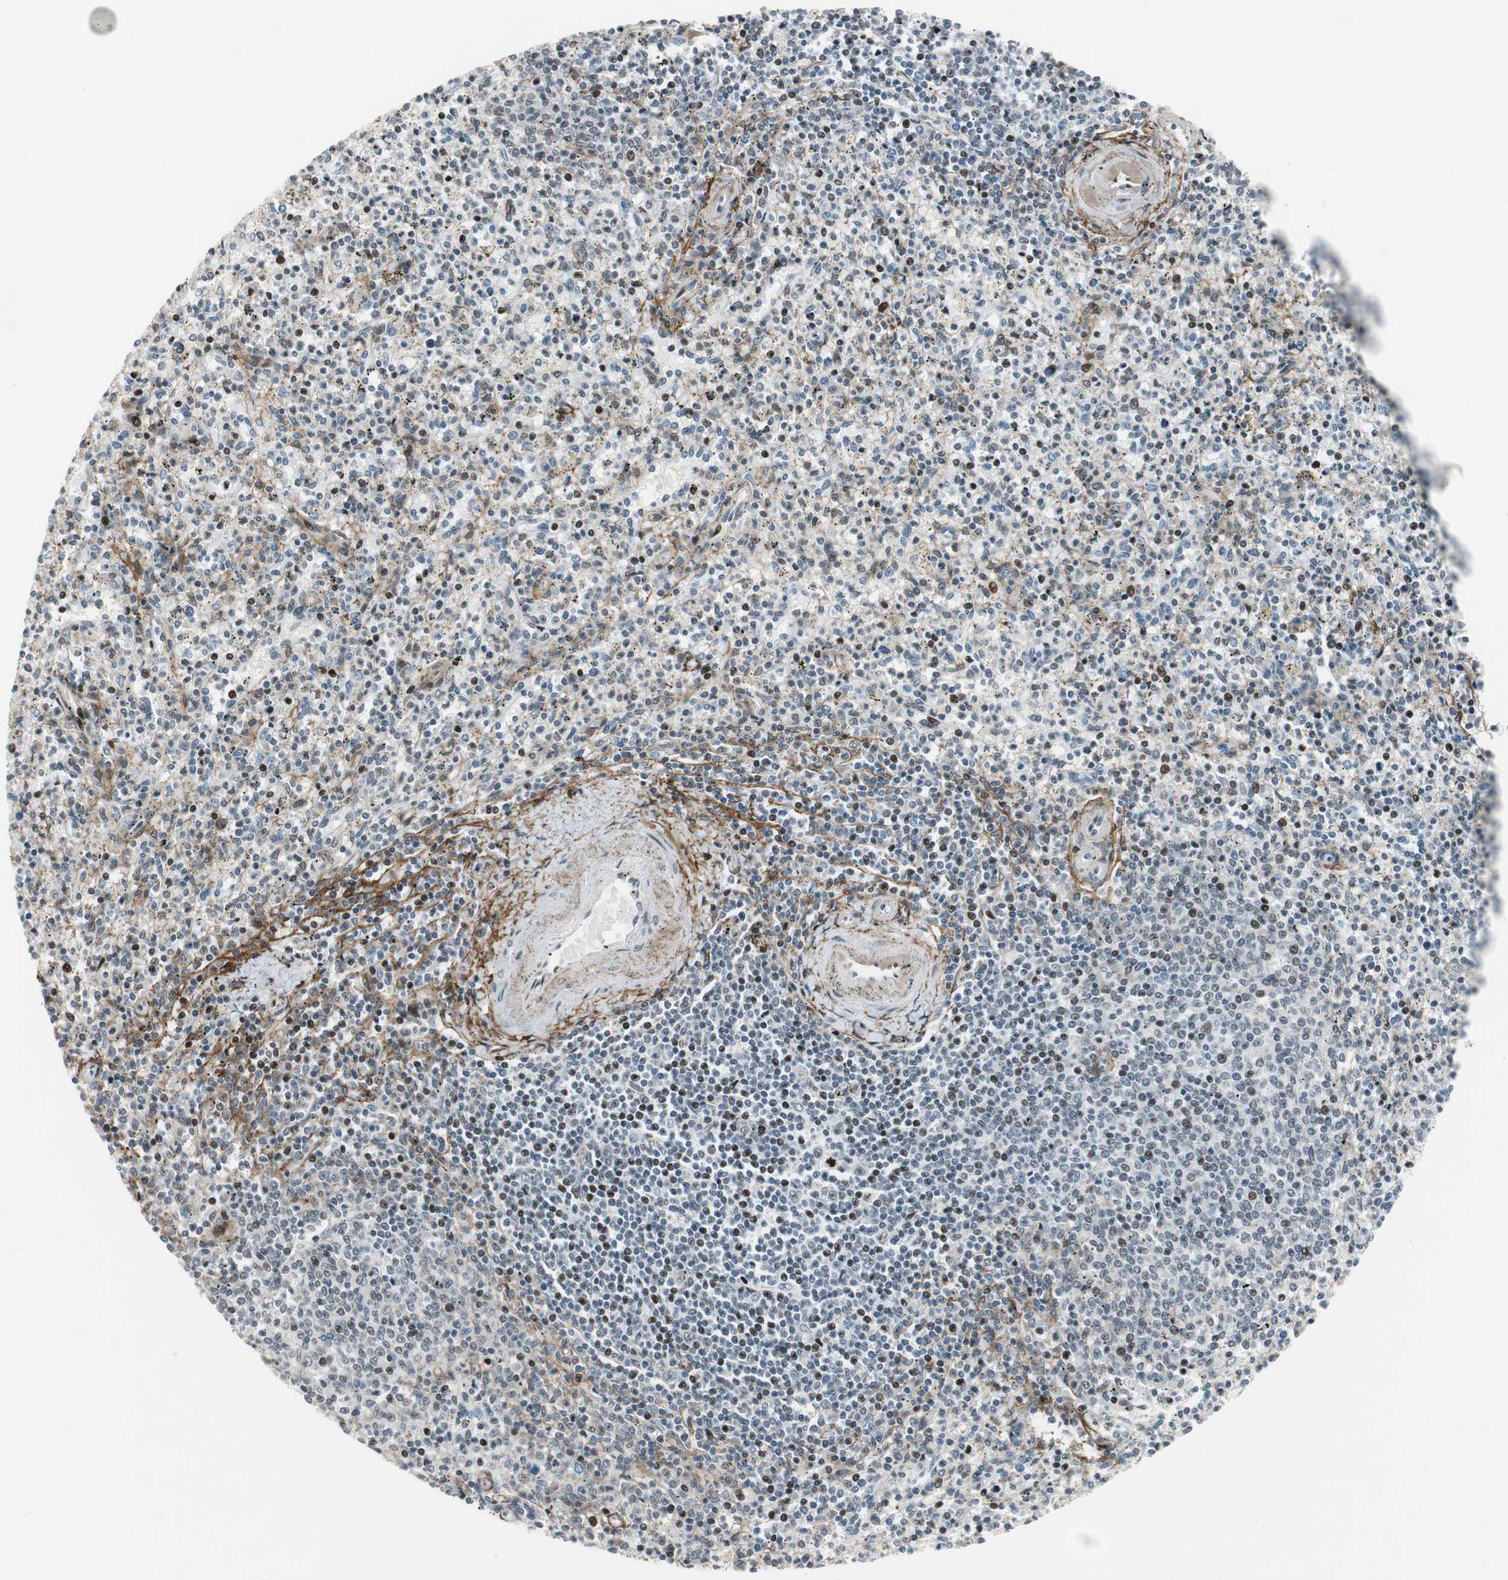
{"staining": {"intensity": "strong", "quantity": "<25%", "location": "nuclear"}, "tissue": "spleen", "cell_type": "Cells in red pulp", "image_type": "normal", "snomed": [{"axis": "morphology", "description": "Normal tissue, NOS"}, {"axis": "topography", "description": "Spleen"}], "caption": "An immunohistochemistry histopathology image of unremarkable tissue is shown. Protein staining in brown shows strong nuclear positivity in spleen within cells in red pulp.", "gene": "FBXO44", "patient": {"sex": "male", "age": 72}}